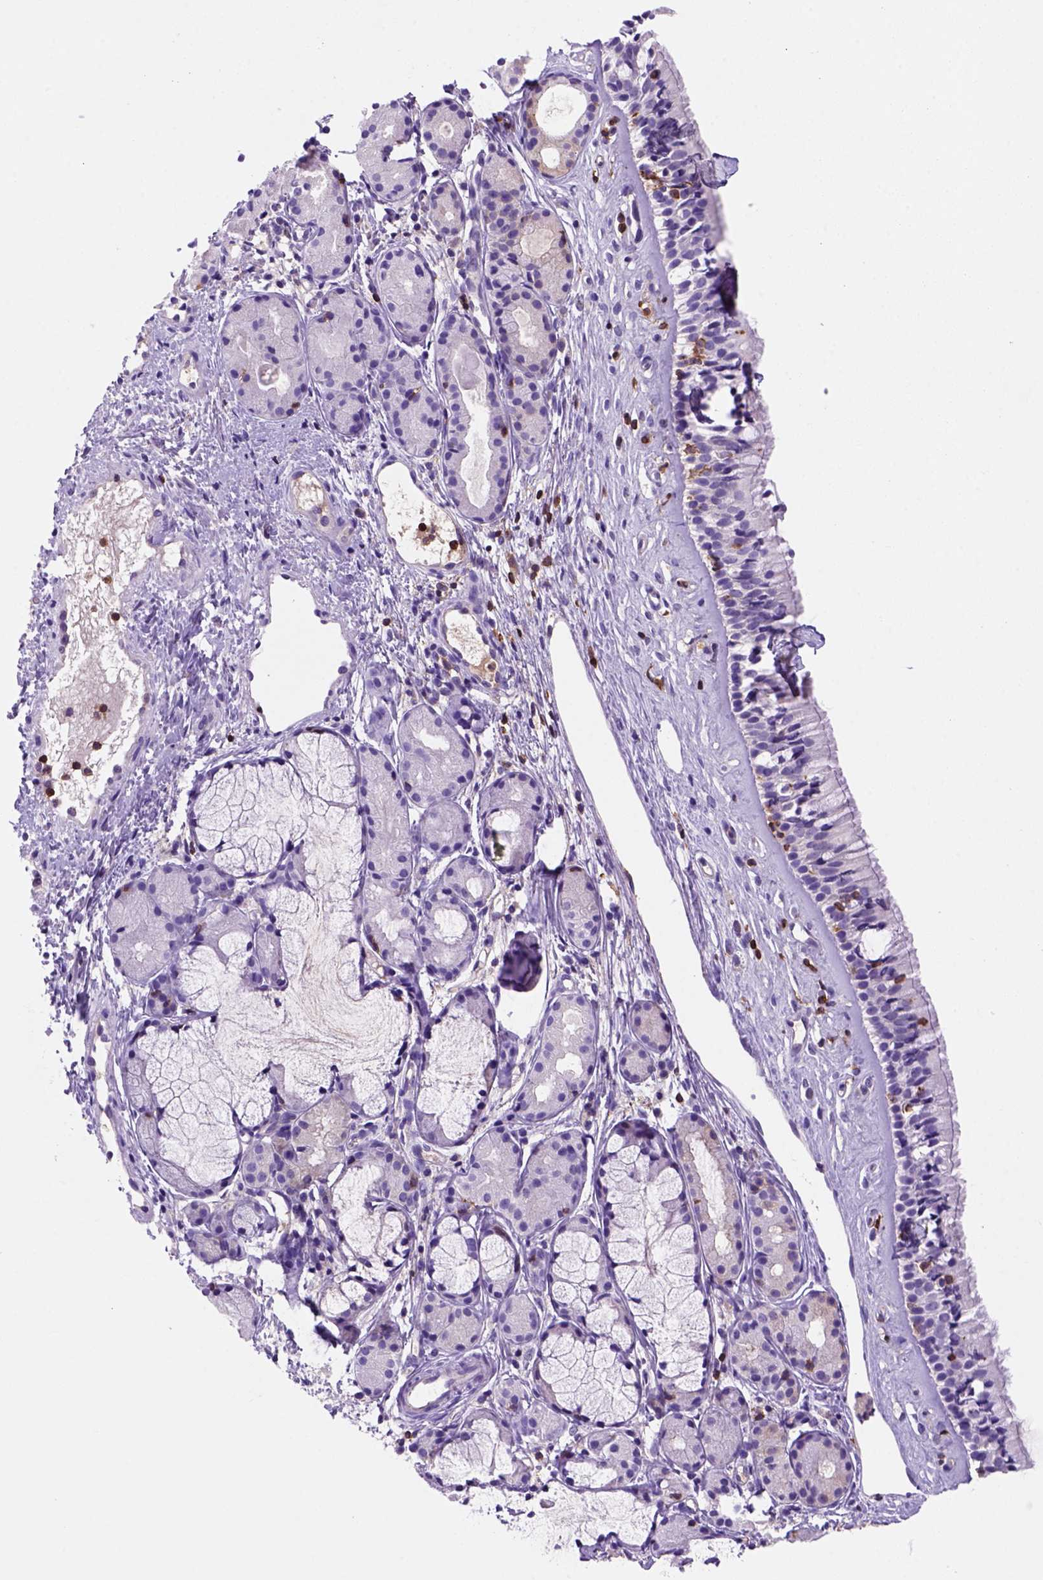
{"staining": {"intensity": "negative", "quantity": "none", "location": "none"}, "tissue": "nasopharynx", "cell_type": "Respiratory epithelial cells", "image_type": "normal", "snomed": [{"axis": "morphology", "description": "Normal tissue, NOS"}, {"axis": "topography", "description": "Nasopharynx"}], "caption": "Protein analysis of benign nasopharynx displays no significant expression in respiratory epithelial cells.", "gene": "INPP5D", "patient": {"sex": "female", "age": 52}}